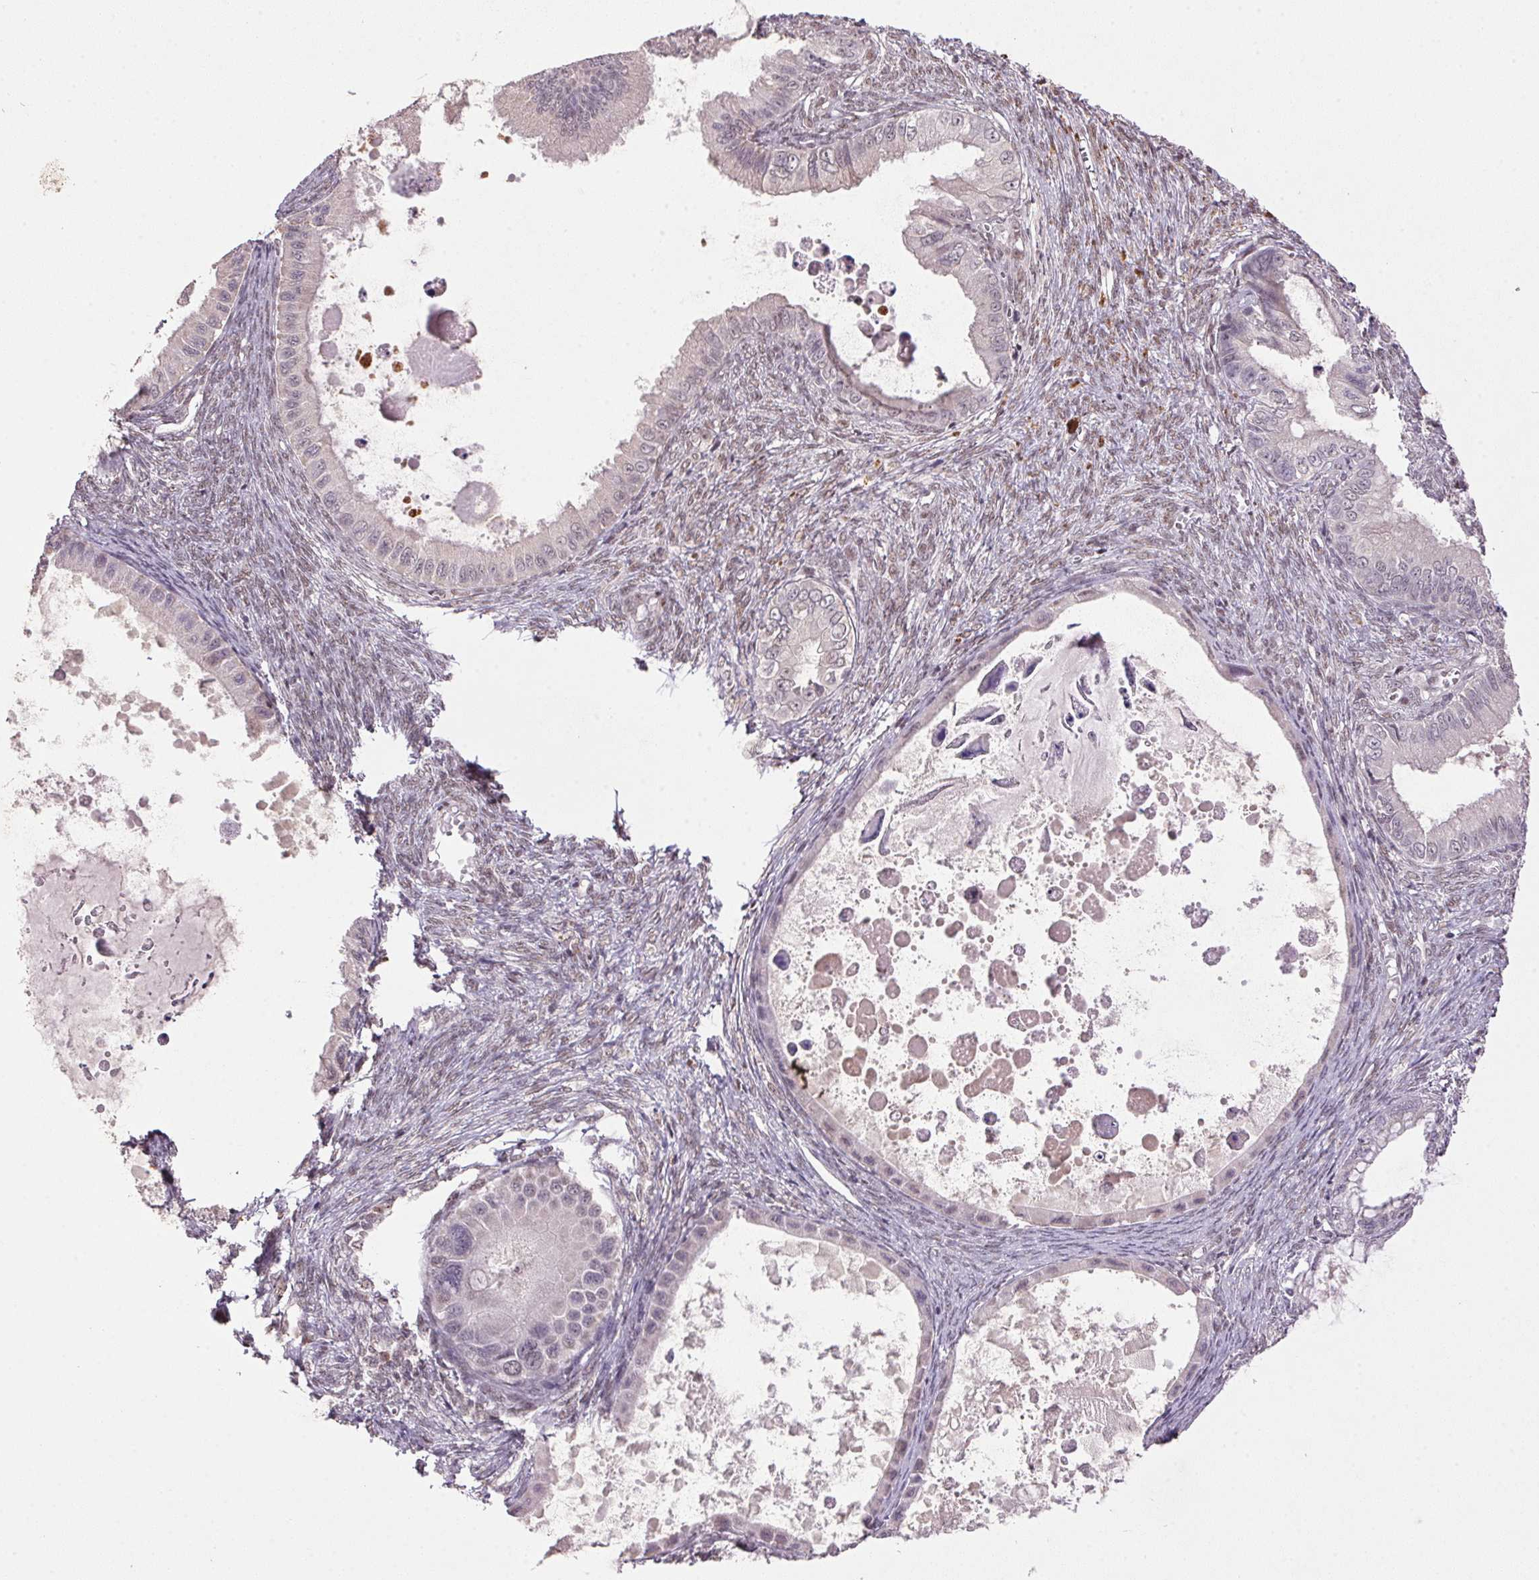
{"staining": {"intensity": "weak", "quantity": "<25%", "location": "nuclear"}, "tissue": "ovarian cancer", "cell_type": "Tumor cells", "image_type": "cancer", "snomed": [{"axis": "morphology", "description": "Cystadenocarcinoma, mucinous, NOS"}, {"axis": "topography", "description": "Ovary"}], "caption": "There is no significant staining in tumor cells of ovarian mucinous cystadenocarcinoma.", "gene": "ZBTB4", "patient": {"sex": "female", "age": 64}}